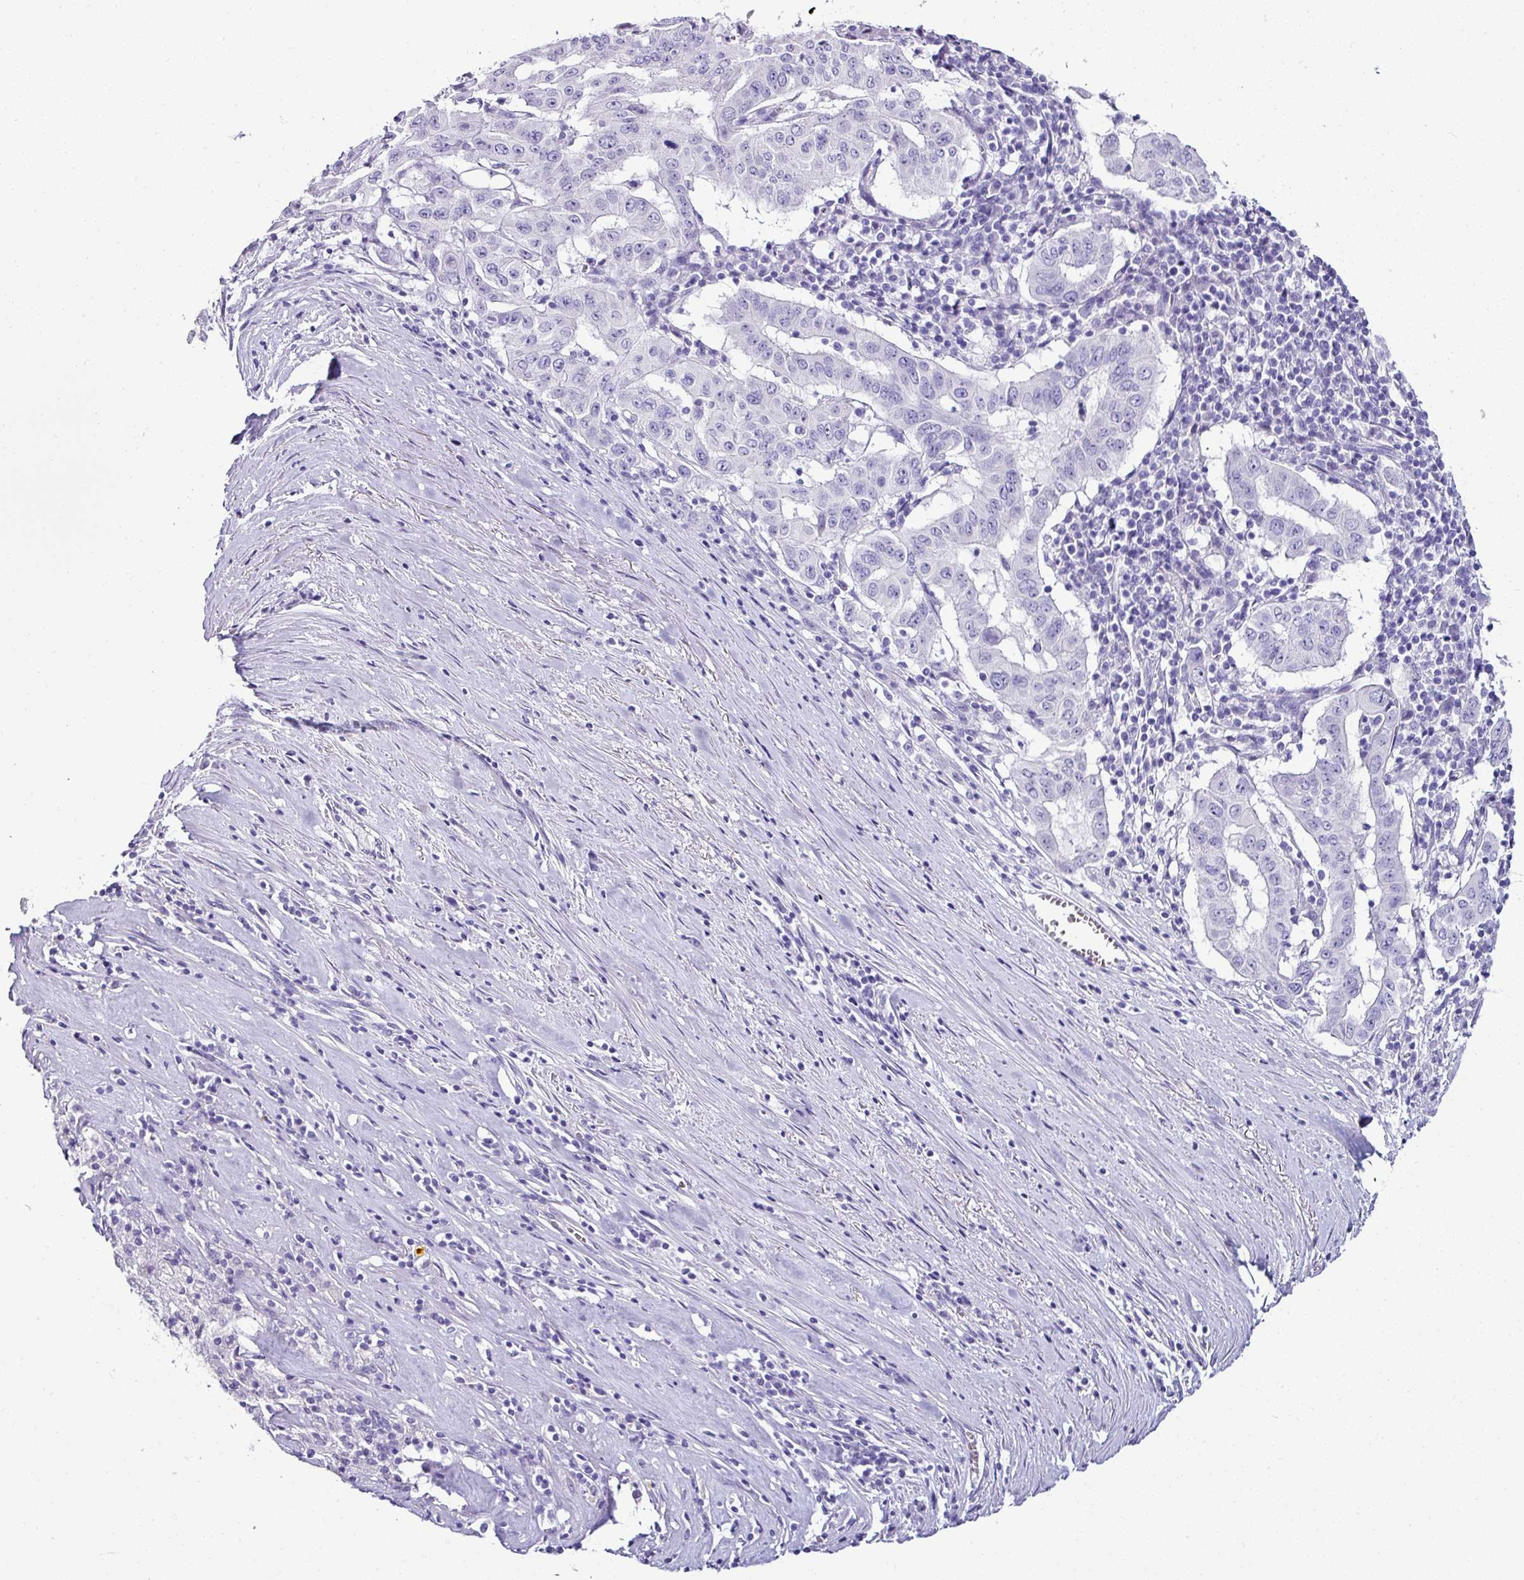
{"staining": {"intensity": "negative", "quantity": "none", "location": "none"}, "tissue": "pancreatic cancer", "cell_type": "Tumor cells", "image_type": "cancer", "snomed": [{"axis": "morphology", "description": "Adenocarcinoma, NOS"}, {"axis": "topography", "description": "Pancreas"}], "caption": "The histopathology image reveals no significant positivity in tumor cells of pancreatic cancer (adenocarcinoma).", "gene": "NAPSA", "patient": {"sex": "male", "age": 63}}